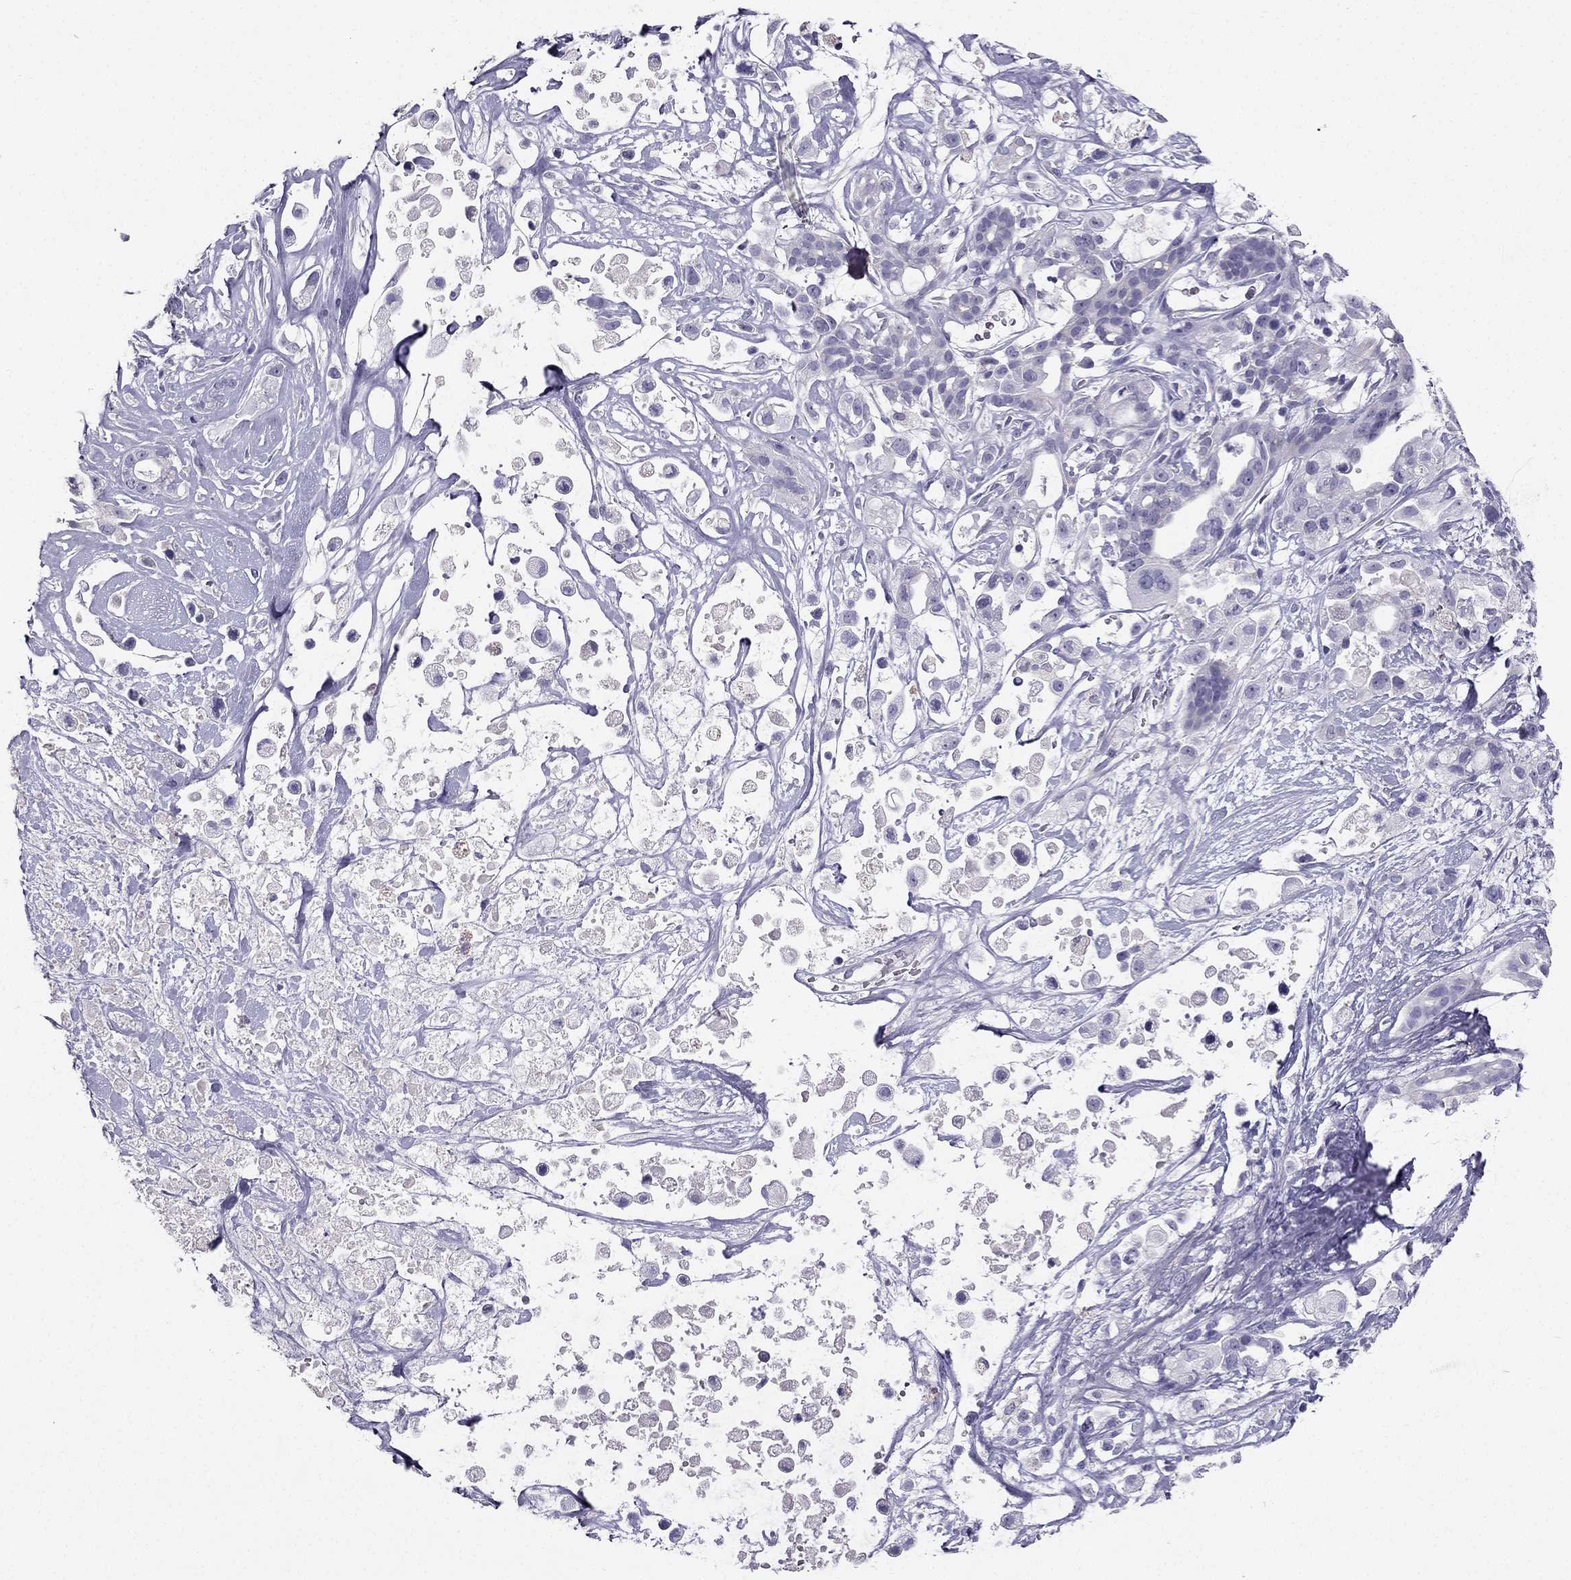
{"staining": {"intensity": "negative", "quantity": "none", "location": "none"}, "tissue": "pancreatic cancer", "cell_type": "Tumor cells", "image_type": "cancer", "snomed": [{"axis": "morphology", "description": "Adenocarcinoma, NOS"}, {"axis": "topography", "description": "Pancreas"}], "caption": "There is no significant expression in tumor cells of adenocarcinoma (pancreatic).", "gene": "LMTK3", "patient": {"sex": "male", "age": 44}}